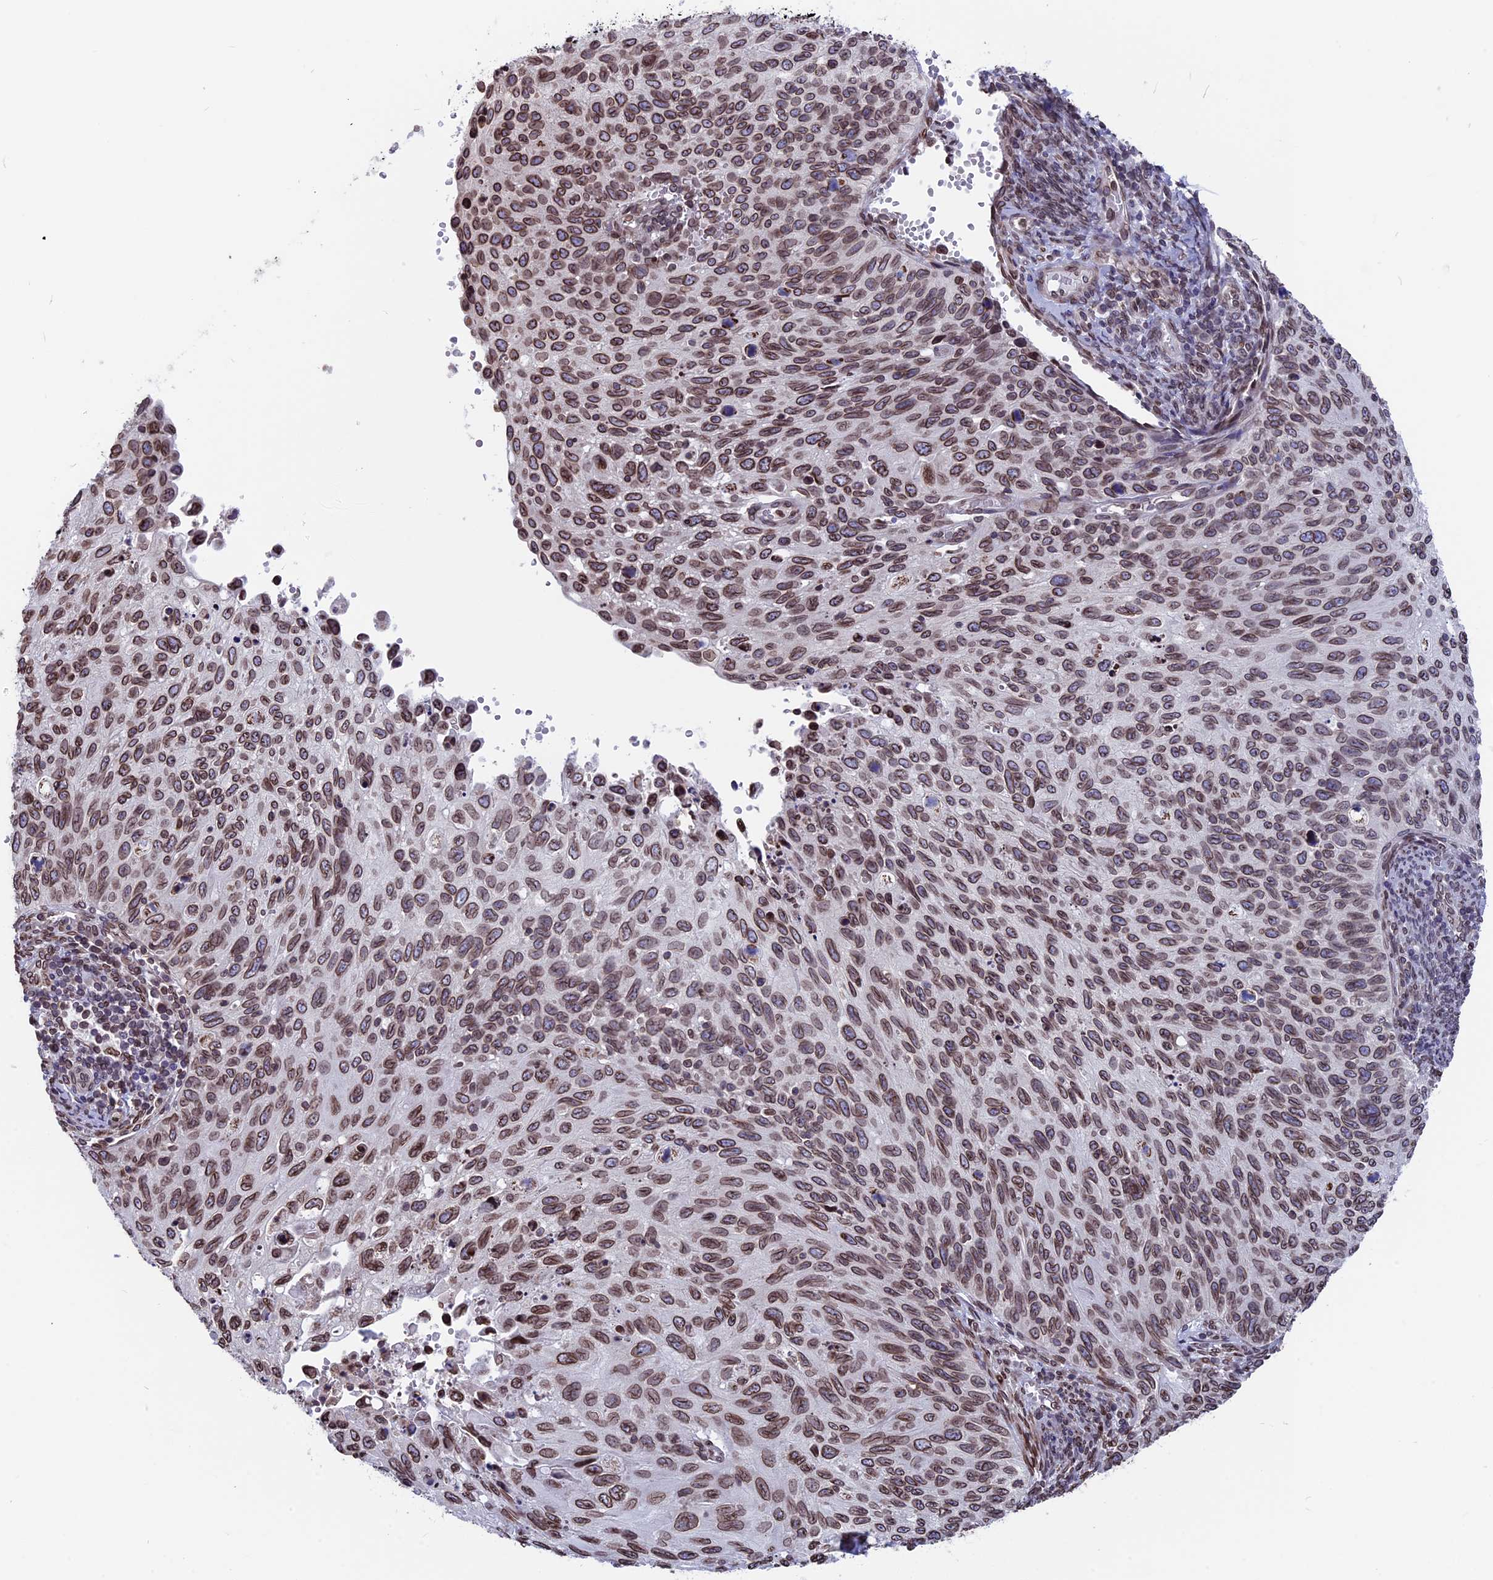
{"staining": {"intensity": "moderate", "quantity": ">75%", "location": "cytoplasmic/membranous,nuclear"}, "tissue": "cervical cancer", "cell_type": "Tumor cells", "image_type": "cancer", "snomed": [{"axis": "morphology", "description": "Squamous cell carcinoma, NOS"}, {"axis": "topography", "description": "Cervix"}], "caption": "An image of human cervical cancer stained for a protein demonstrates moderate cytoplasmic/membranous and nuclear brown staining in tumor cells. (DAB = brown stain, brightfield microscopy at high magnification).", "gene": "PTCHD4", "patient": {"sex": "female", "age": 70}}